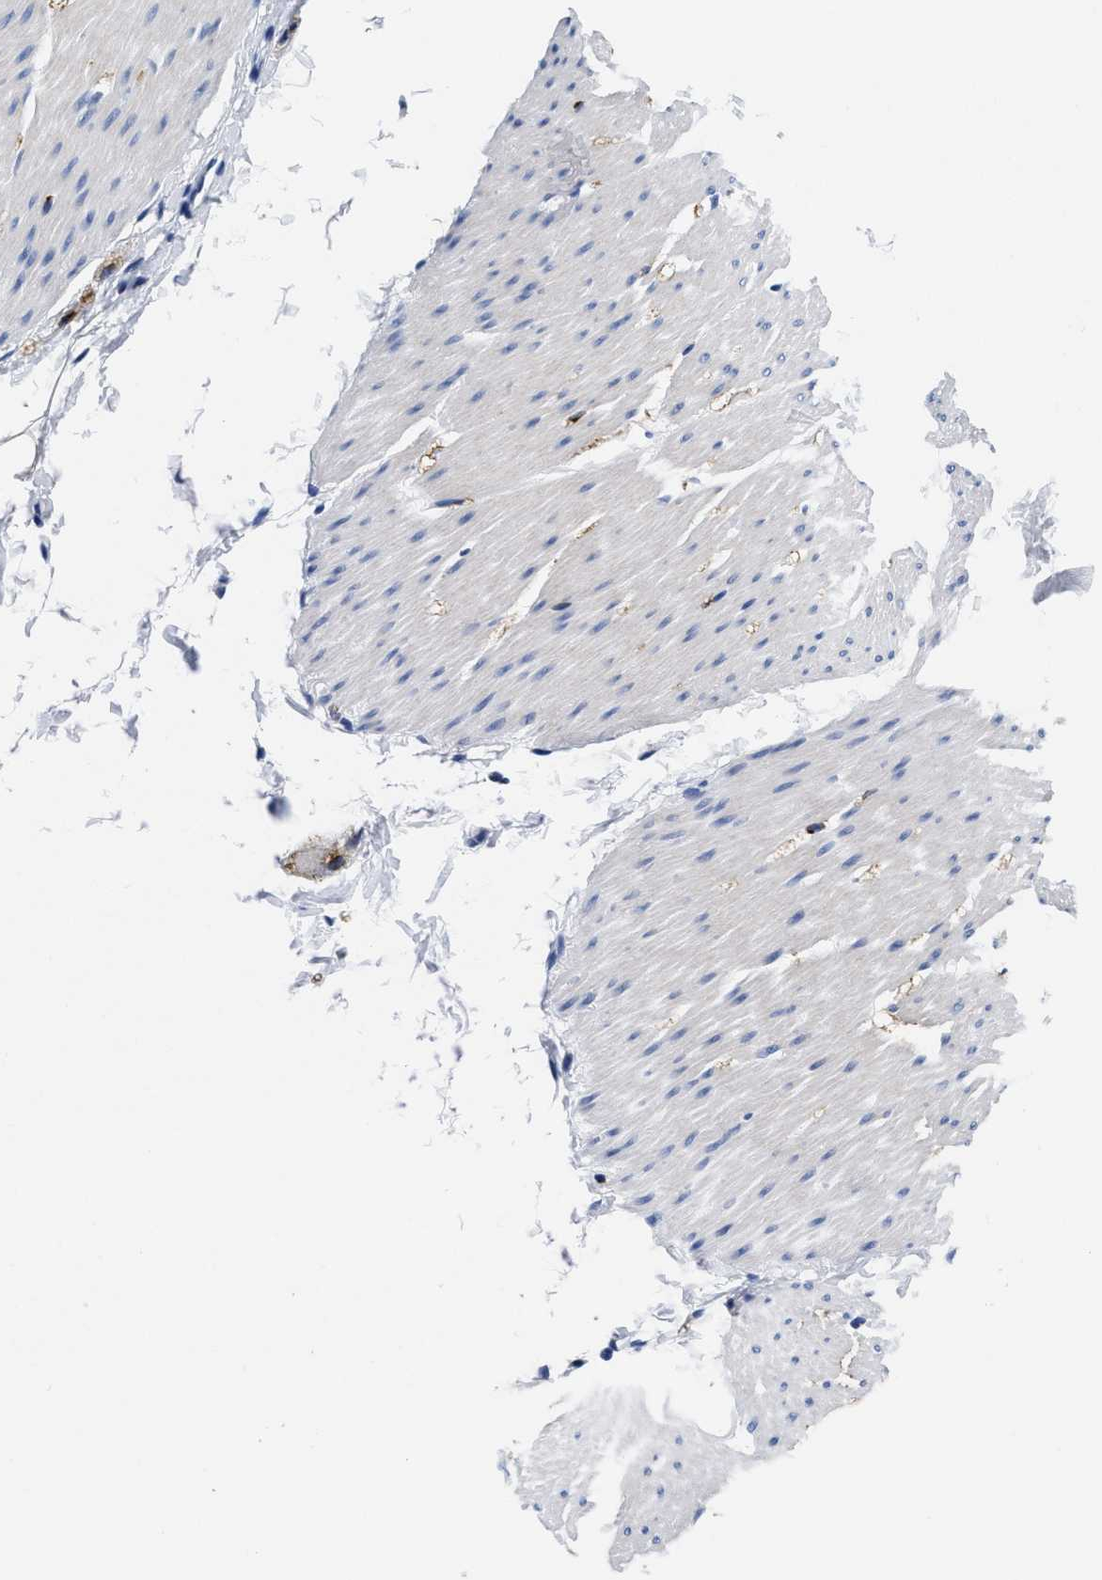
{"staining": {"intensity": "negative", "quantity": "none", "location": "none"}, "tissue": "smooth muscle", "cell_type": "Smooth muscle cells", "image_type": "normal", "snomed": [{"axis": "morphology", "description": "Normal tissue, NOS"}, {"axis": "topography", "description": "Smooth muscle"}, {"axis": "topography", "description": "Colon"}], "caption": "Smooth muscle cells show no significant expression in normal smooth muscle. Nuclei are stained in blue.", "gene": "SLC35F1", "patient": {"sex": "male", "age": 67}}